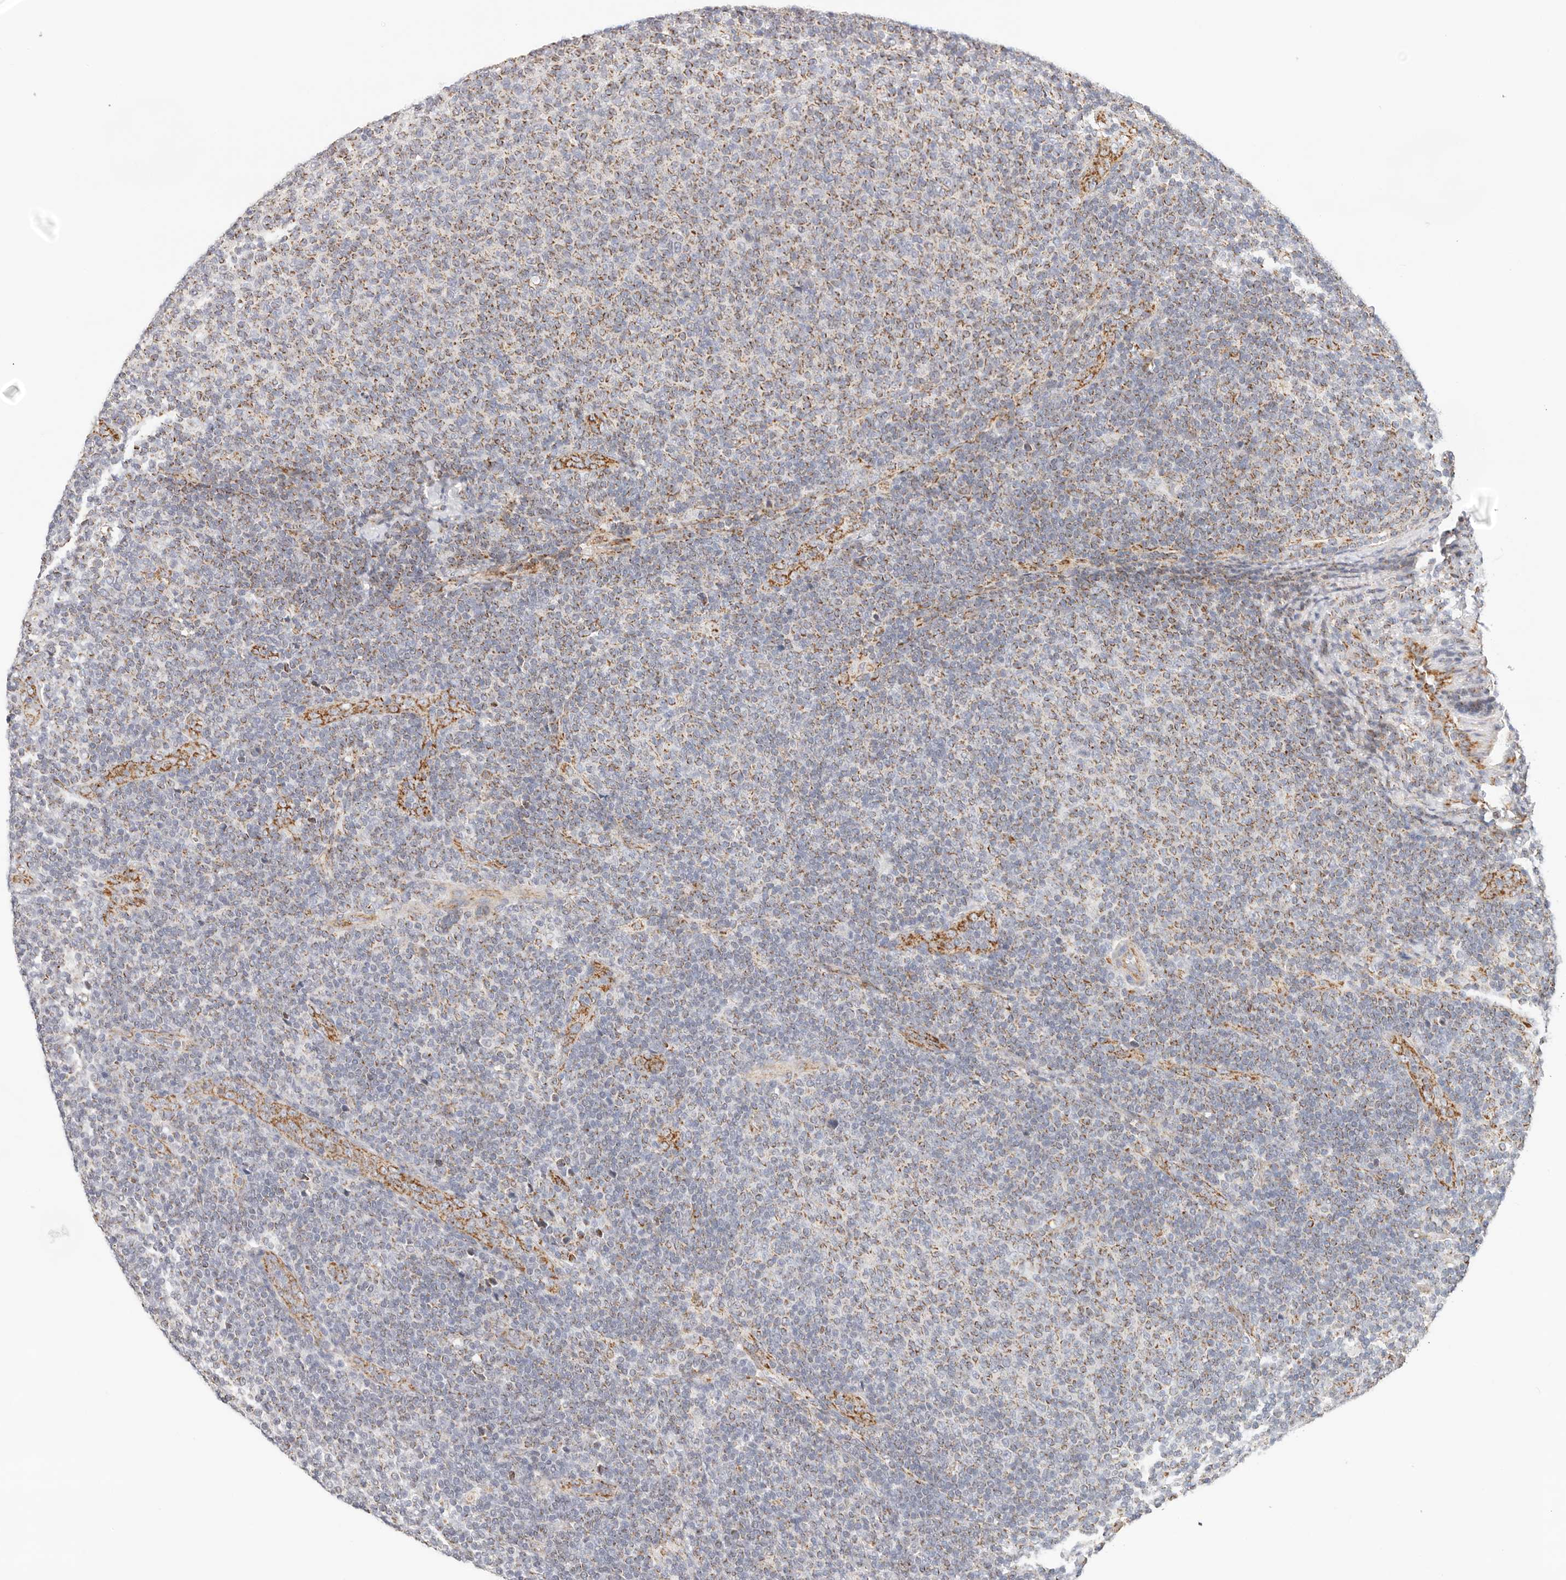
{"staining": {"intensity": "moderate", "quantity": "25%-75%", "location": "cytoplasmic/membranous"}, "tissue": "lymphoma", "cell_type": "Tumor cells", "image_type": "cancer", "snomed": [{"axis": "morphology", "description": "Malignant lymphoma, non-Hodgkin's type, Low grade"}, {"axis": "topography", "description": "Lymph node"}], "caption": "Lymphoma stained for a protein displays moderate cytoplasmic/membranous positivity in tumor cells.", "gene": "AFDN", "patient": {"sex": "male", "age": 66}}